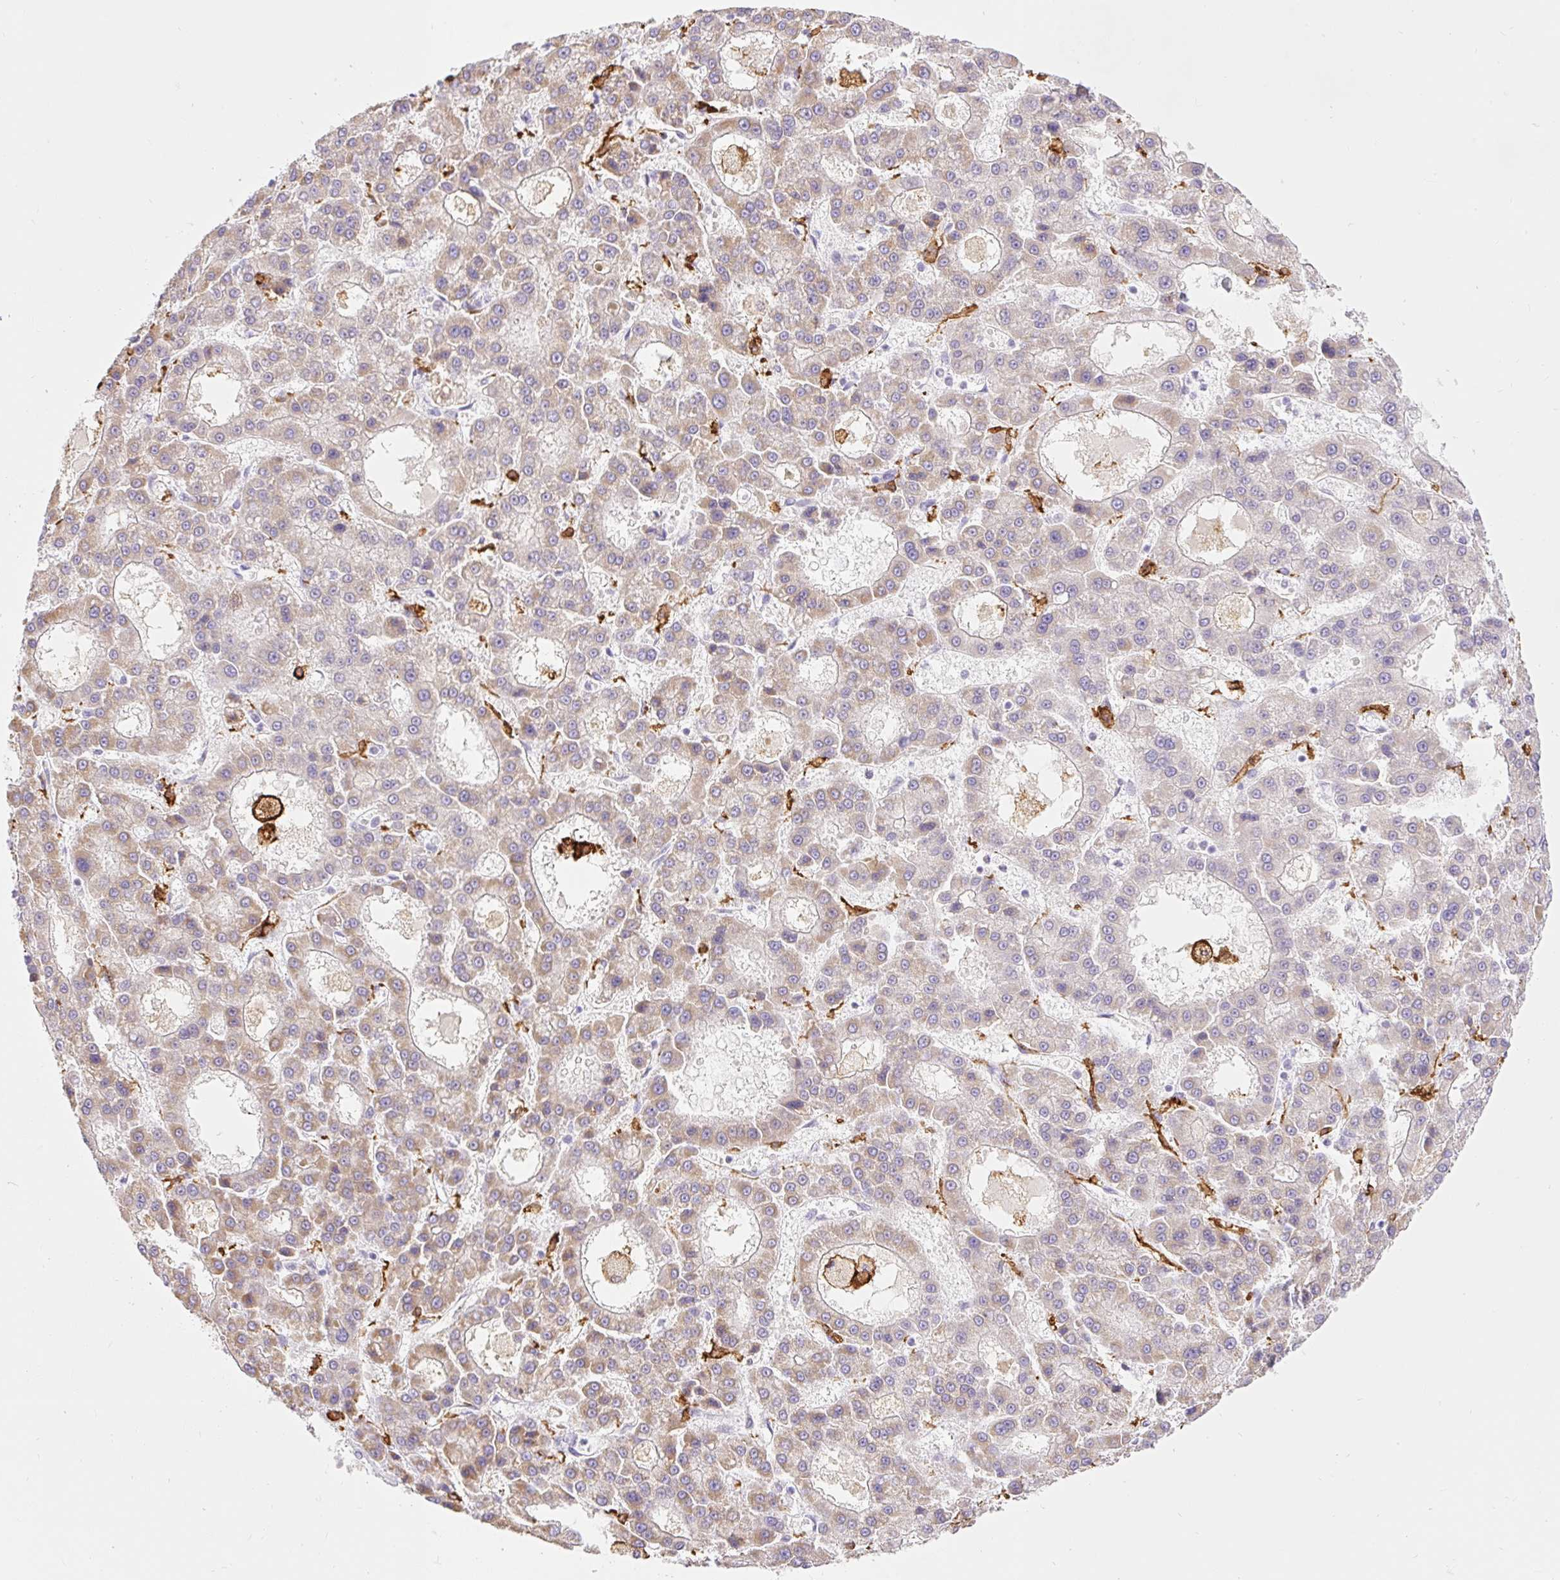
{"staining": {"intensity": "weak", "quantity": ">75%", "location": "cytoplasmic/membranous"}, "tissue": "liver cancer", "cell_type": "Tumor cells", "image_type": "cancer", "snomed": [{"axis": "morphology", "description": "Carcinoma, Hepatocellular, NOS"}, {"axis": "topography", "description": "Liver"}], "caption": "Immunohistochemical staining of human hepatocellular carcinoma (liver) exhibits low levels of weak cytoplasmic/membranous protein positivity in about >75% of tumor cells. (DAB = brown stain, brightfield microscopy at high magnification).", "gene": "SIGLEC1", "patient": {"sex": "male", "age": 70}}